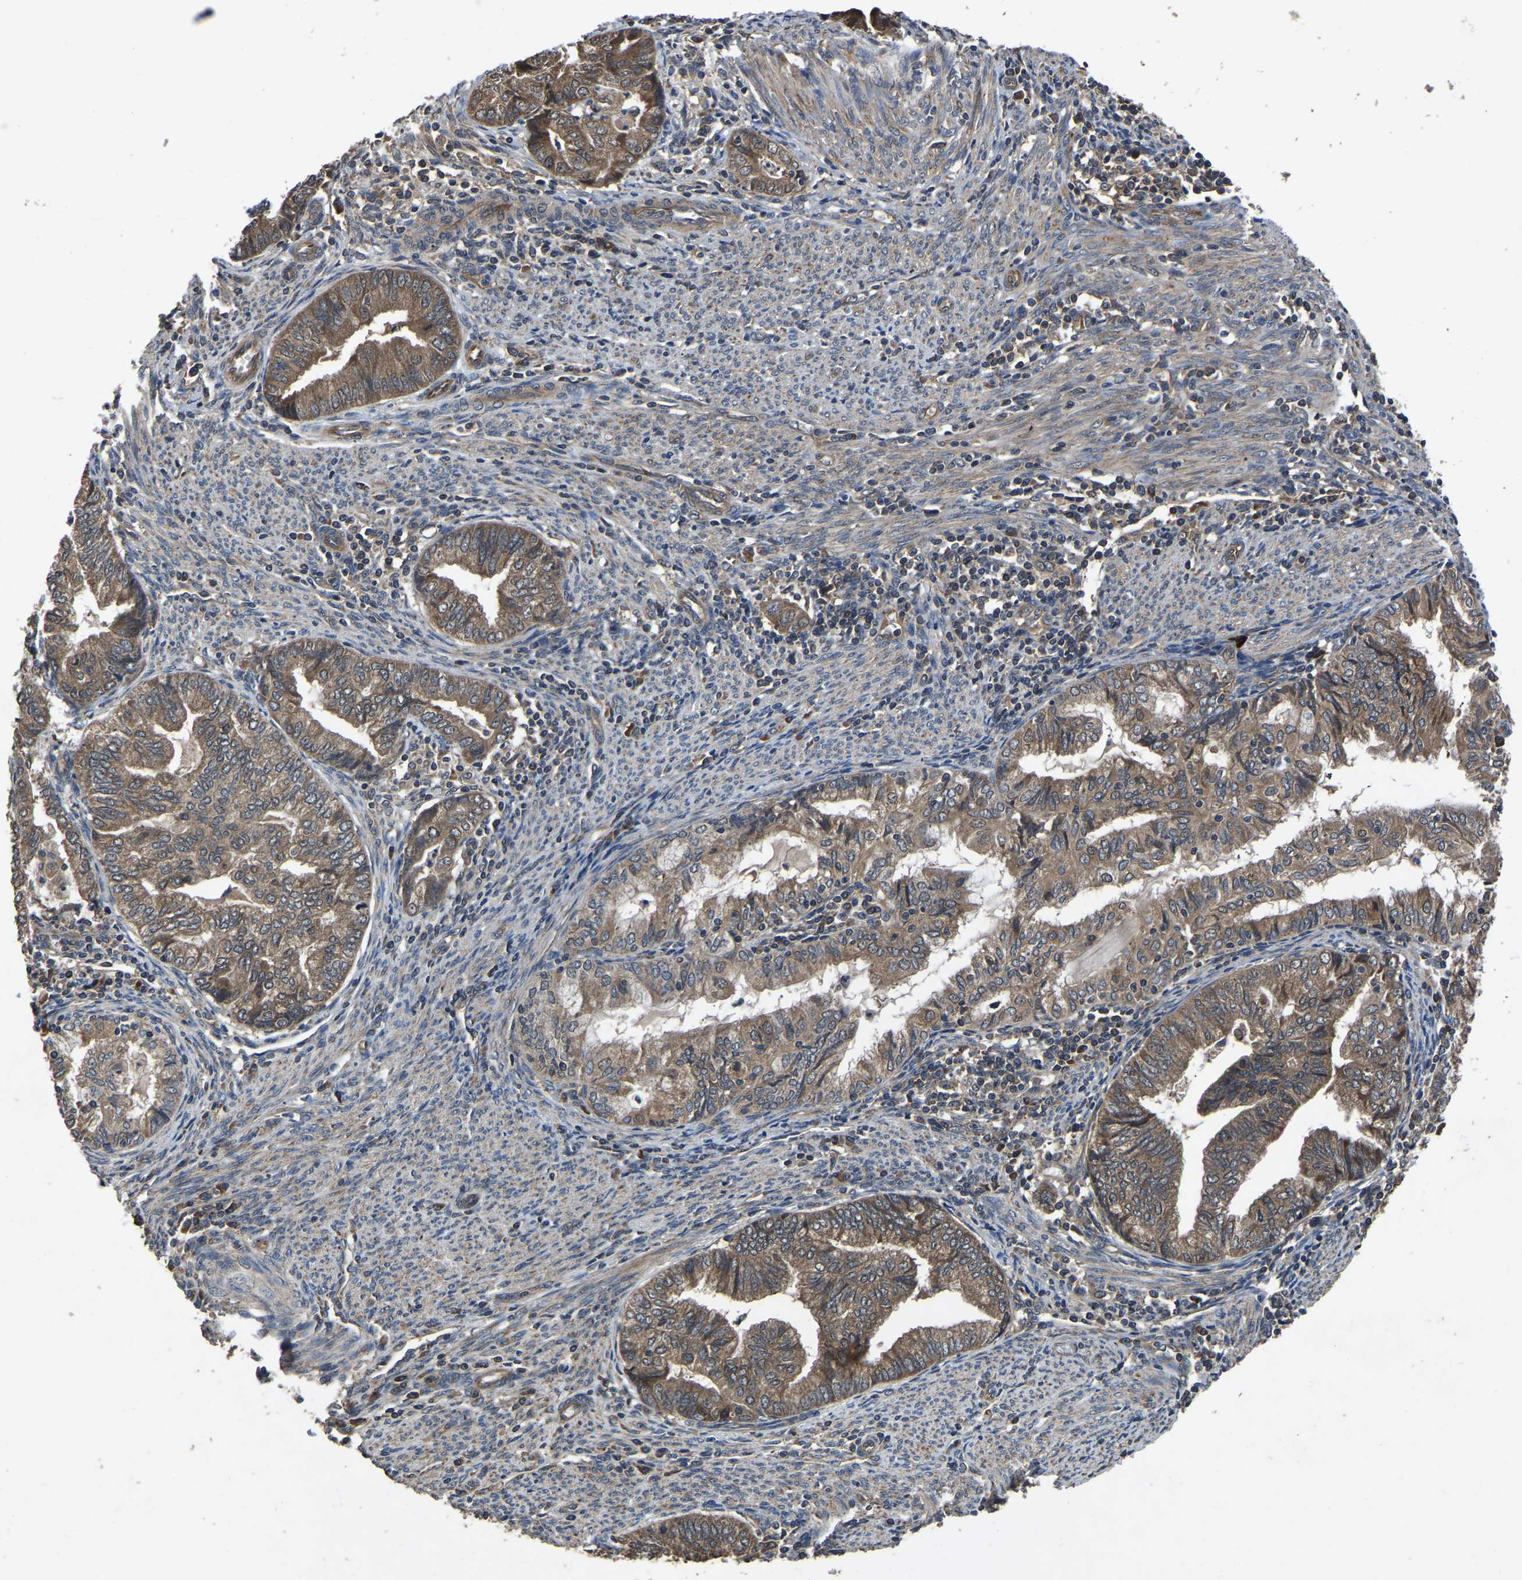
{"staining": {"intensity": "moderate", "quantity": ">75%", "location": "cytoplasmic/membranous"}, "tissue": "endometrial cancer", "cell_type": "Tumor cells", "image_type": "cancer", "snomed": [{"axis": "morphology", "description": "Adenocarcinoma, NOS"}, {"axis": "topography", "description": "Endometrium"}], "caption": "Immunohistochemical staining of adenocarcinoma (endometrial) shows medium levels of moderate cytoplasmic/membranous protein staining in about >75% of tumor cells.", "gene": "CRYZL1", "patient": {"sex": "female", "age": 79}}